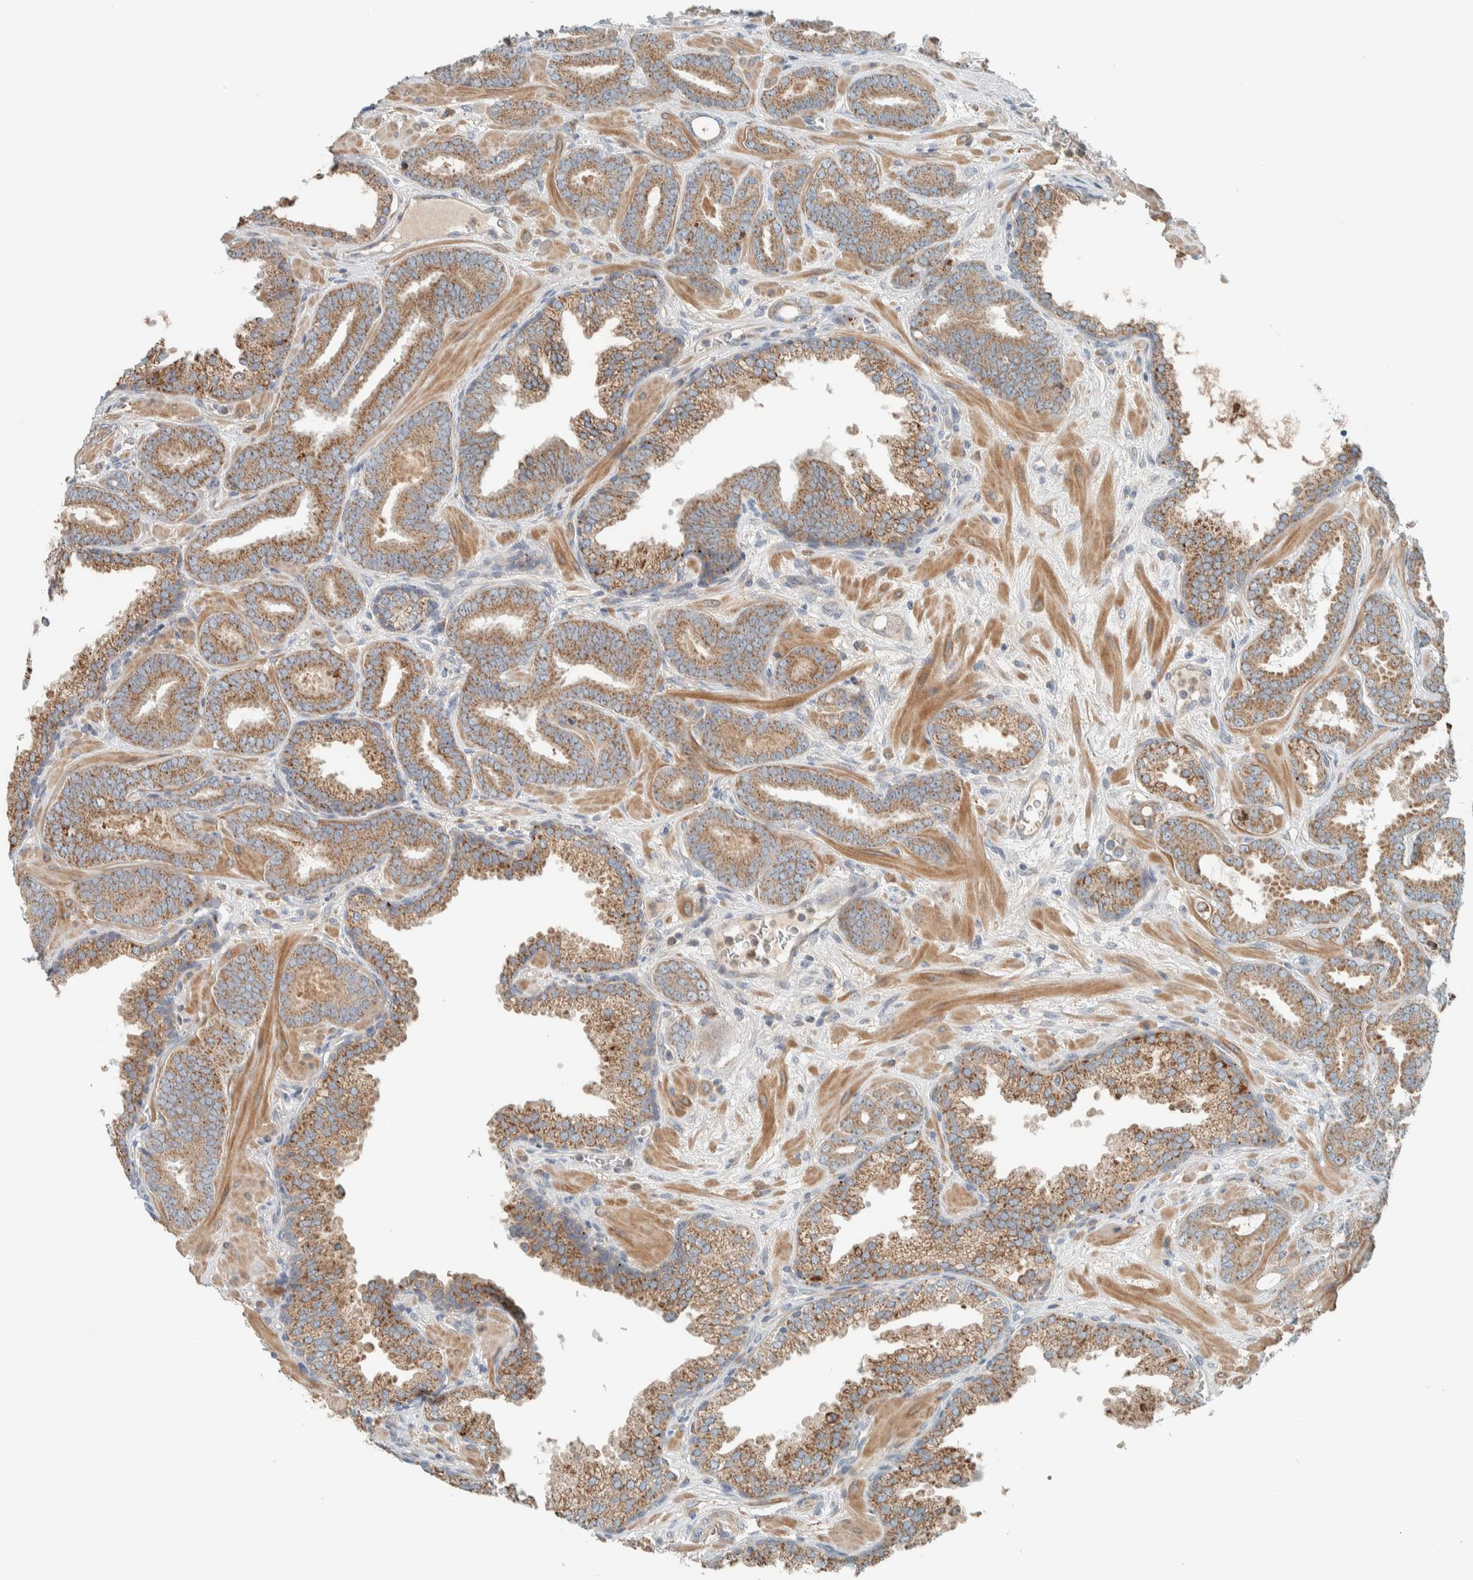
{"staining": {"intensity": "moderate", "quantity": ">75%", "location": "cytoplasmic/membranous"}, "tissue": "prostate cancer", "cell_type": "Tumor cells", "image_type": "cancer", "snomed": [{"axis": "morphology", "description": "Adenocarcinoma, Low grade"}, {"axis": "topography", "description": "Prostate"}], "caption": "DAB immunohistochemical staining of adenocarcinoma (low-grade) (prostate) exhibits moderate cytoplasmic/membranous protein staining in approximately >75% of tumor cells.", "gene": "SLFN12L", "patient": {"sex": "male", "age": 62}}